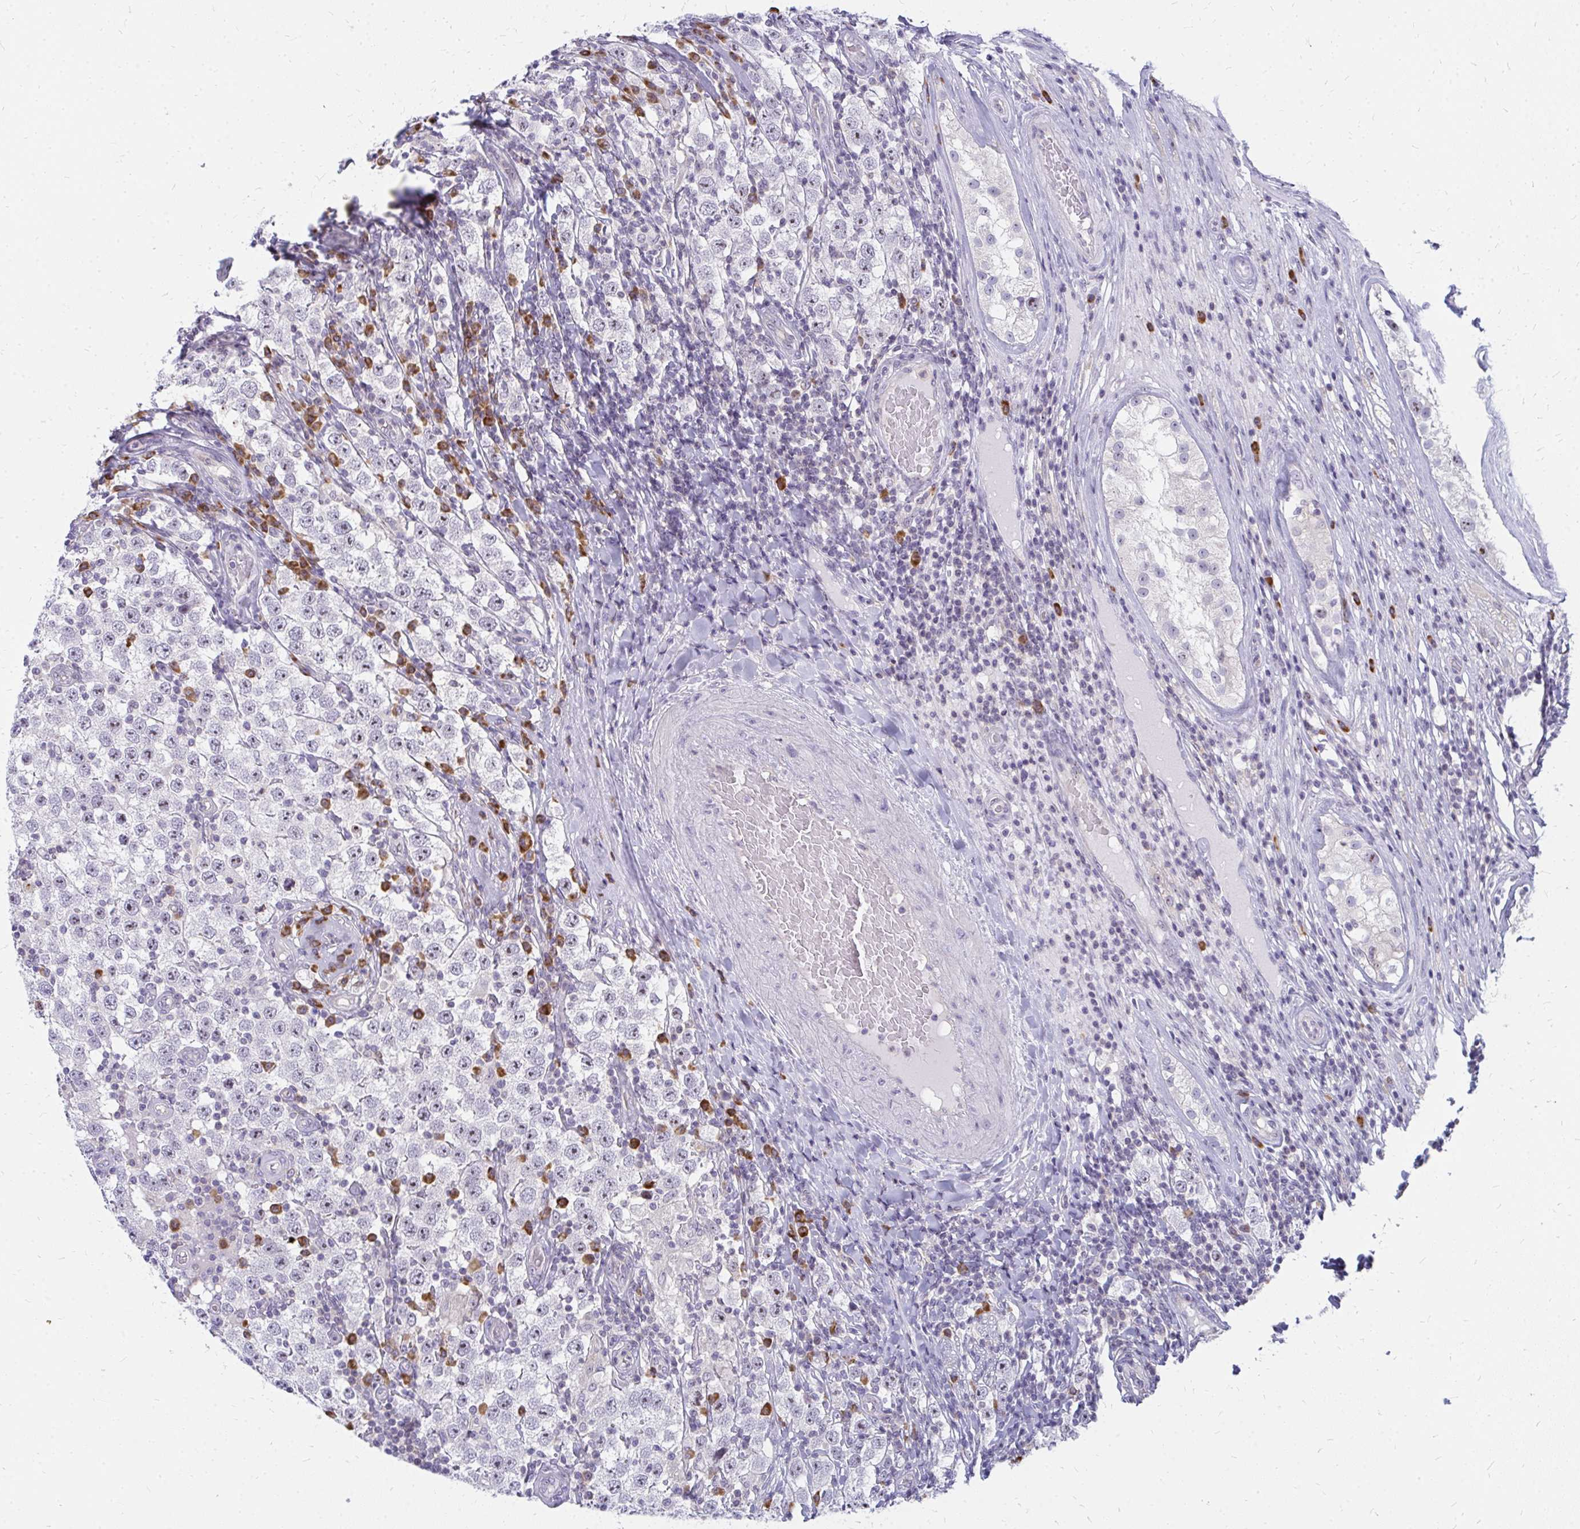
{"staining": {"intensity": "negative", "quantity": "none", "location": "none"}, "tissue": "testis cancer", "cell_type": "Tumor cells", "image_type": "cancer", "snomed": [{"axis": "morphology", "description": "Normal tissue, NOS"}, {"axis": "morphology", "description": "Urothelial carcinoma, High grade"}, {"axis": "morphology", "description": "Seminoma, NOS"}, {"axis": "morphology", "description": "Carcinoma, Embryonal, NOS"}, {"axis": "topography", "description": "Urinary bladder"}, {"axis": "topography", "description": "Testis"}], "caption": "This histopathology image is of testis cancer (high-grade urothelial carcinoma) stained with immunohistochemistry (IHC) to label a protein in brown with the nuclei are counter-stained blue. There is no staining in tumor cells.", "gene": "FAM9A", "patient": {"sex": "male", "age": 41}}